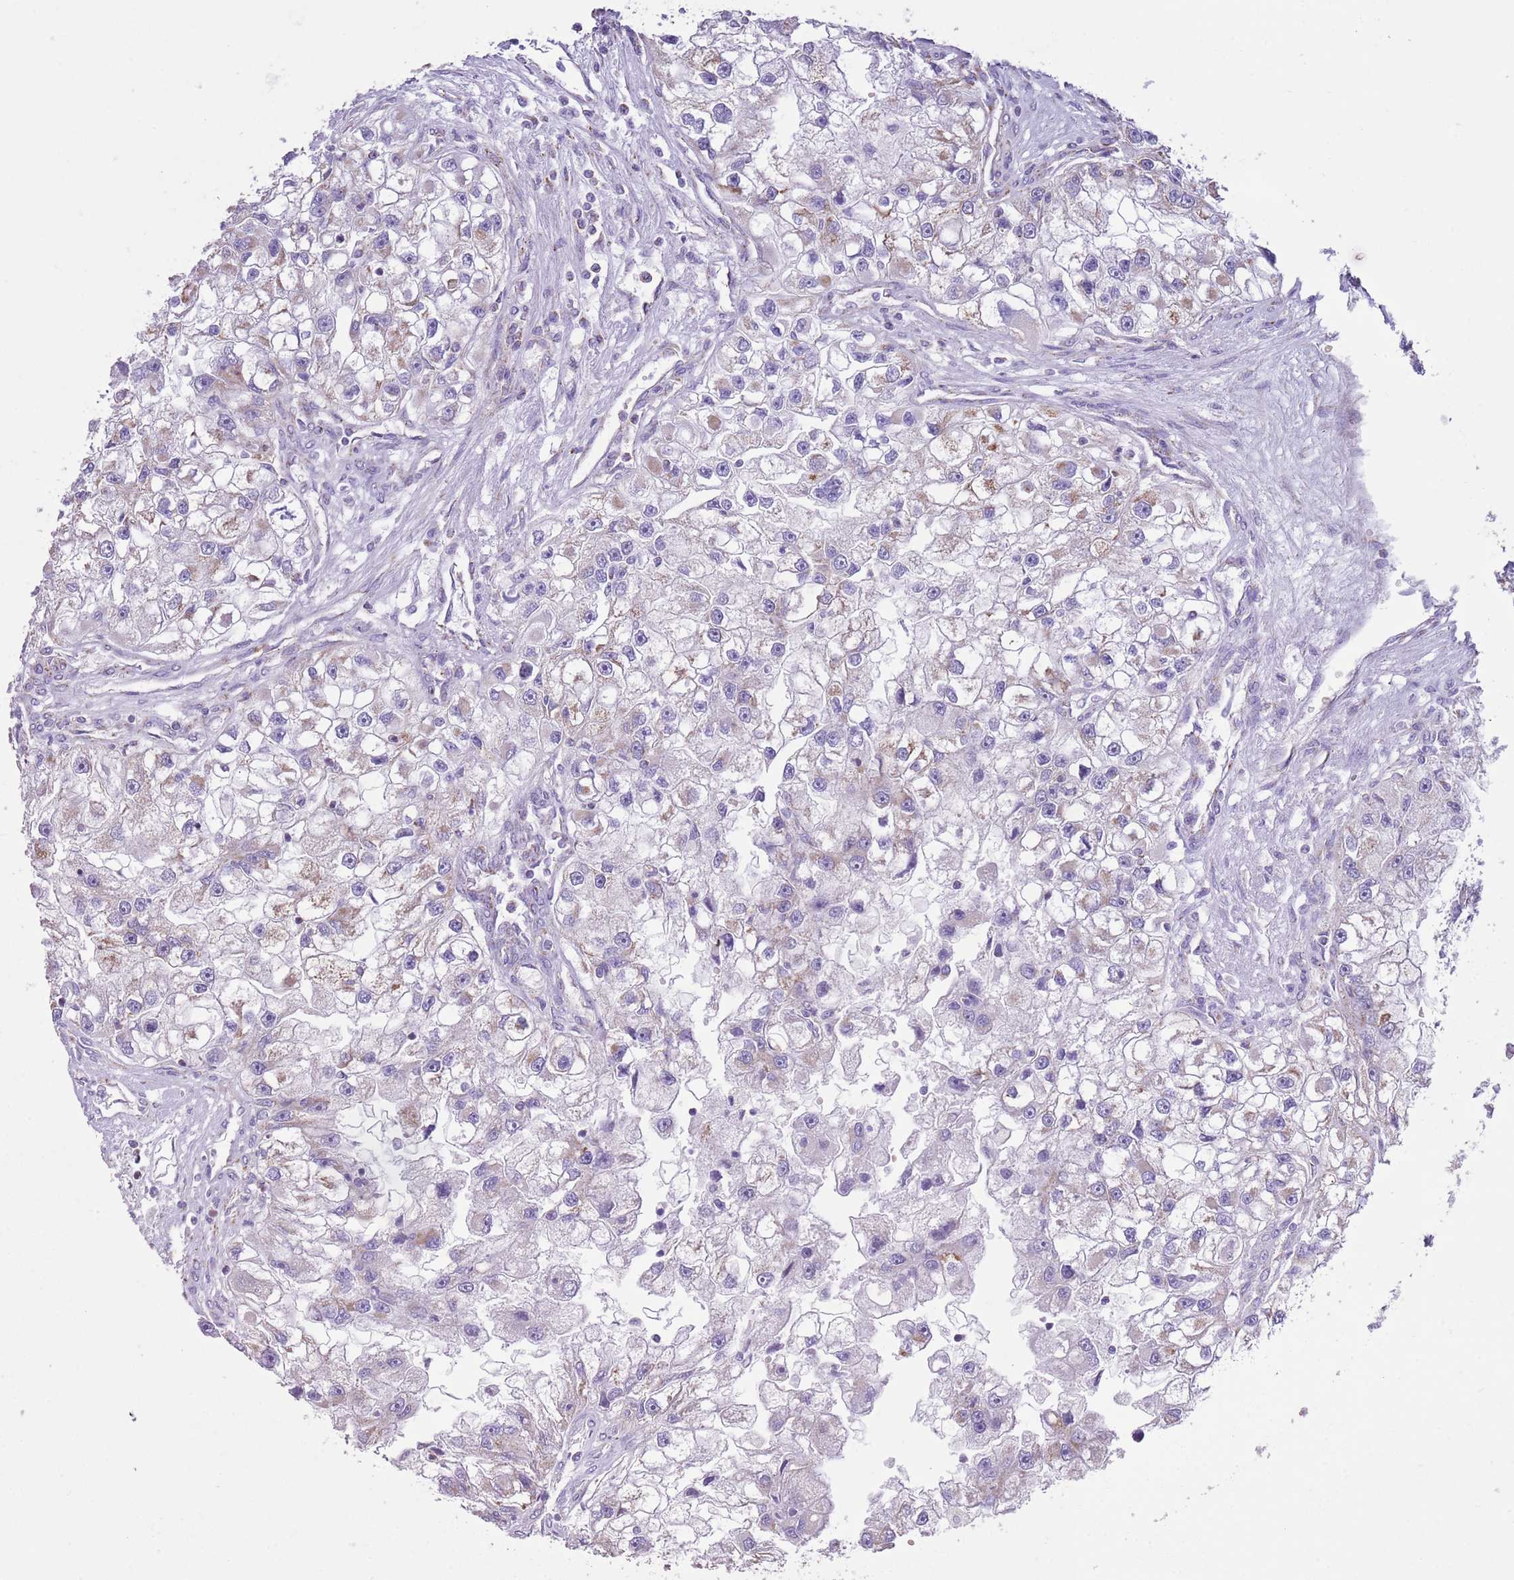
{"staining": {"intensity": "weak", "quantity": "25%-75%", "location": "cytoplasmic/membranous"}, "tissue": "renal cancer", "cell_type": "Tumor cells", "image_type": "cancer", "snomed": [{"axis": "morphology", "description": "Adenocarcinoma, NOS"}, {"axis": "topography", "description": "Kidney"}], "caption": "An immunohistochemistry (IHC) histopathology image of tumor tissue is shown. Protein staining in brown highlights weak cytoplasmic/membranous positivity in renal cancer within tumor cells.", "gene": "ATP6V1B1", "patient": {"sex": "male", "age": 63}}